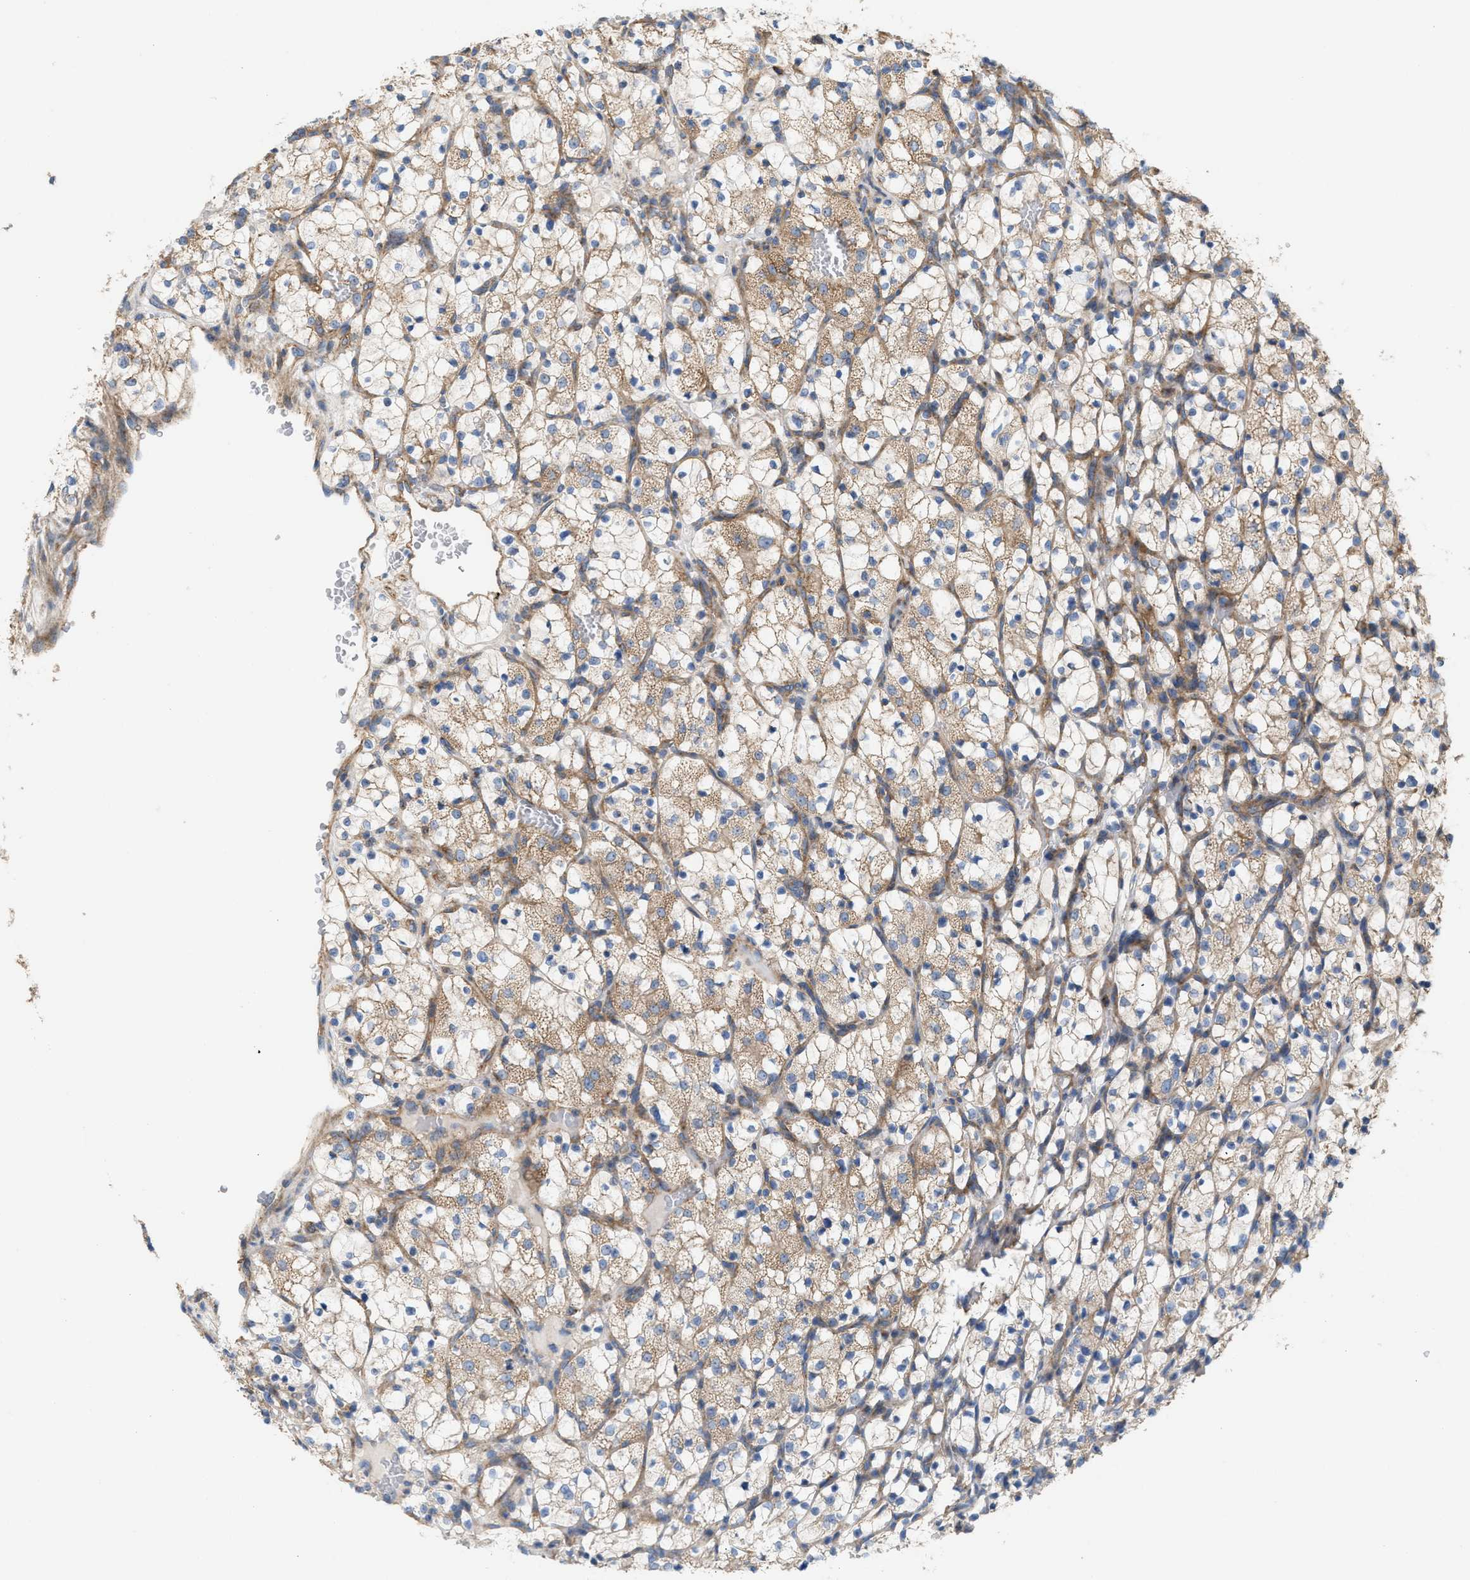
{"staining": {"intensity": "weak", "quantity": "25%-75%", "location": "cytoplasmic/membranous"}, "tissue": "renal cancer", "cell_type": "Tumor cells", "image_type": "cancer", "snomed": [{"axis": "morphology", "description": "Adenocarcinoma, NOS"}, {"axis": "topography", "description": "Kidney"}], "caption": "Tumor cells show low levels of weak cytoplasmic/membranous positivity in about 25%-75% of cells in renal cancer (adenocarcinoma). Ihc stains the protein of interest in brown and the nuclei are stained blue.", "gene": "OXSM", "patient": {"sex": "female", "age": 69}}